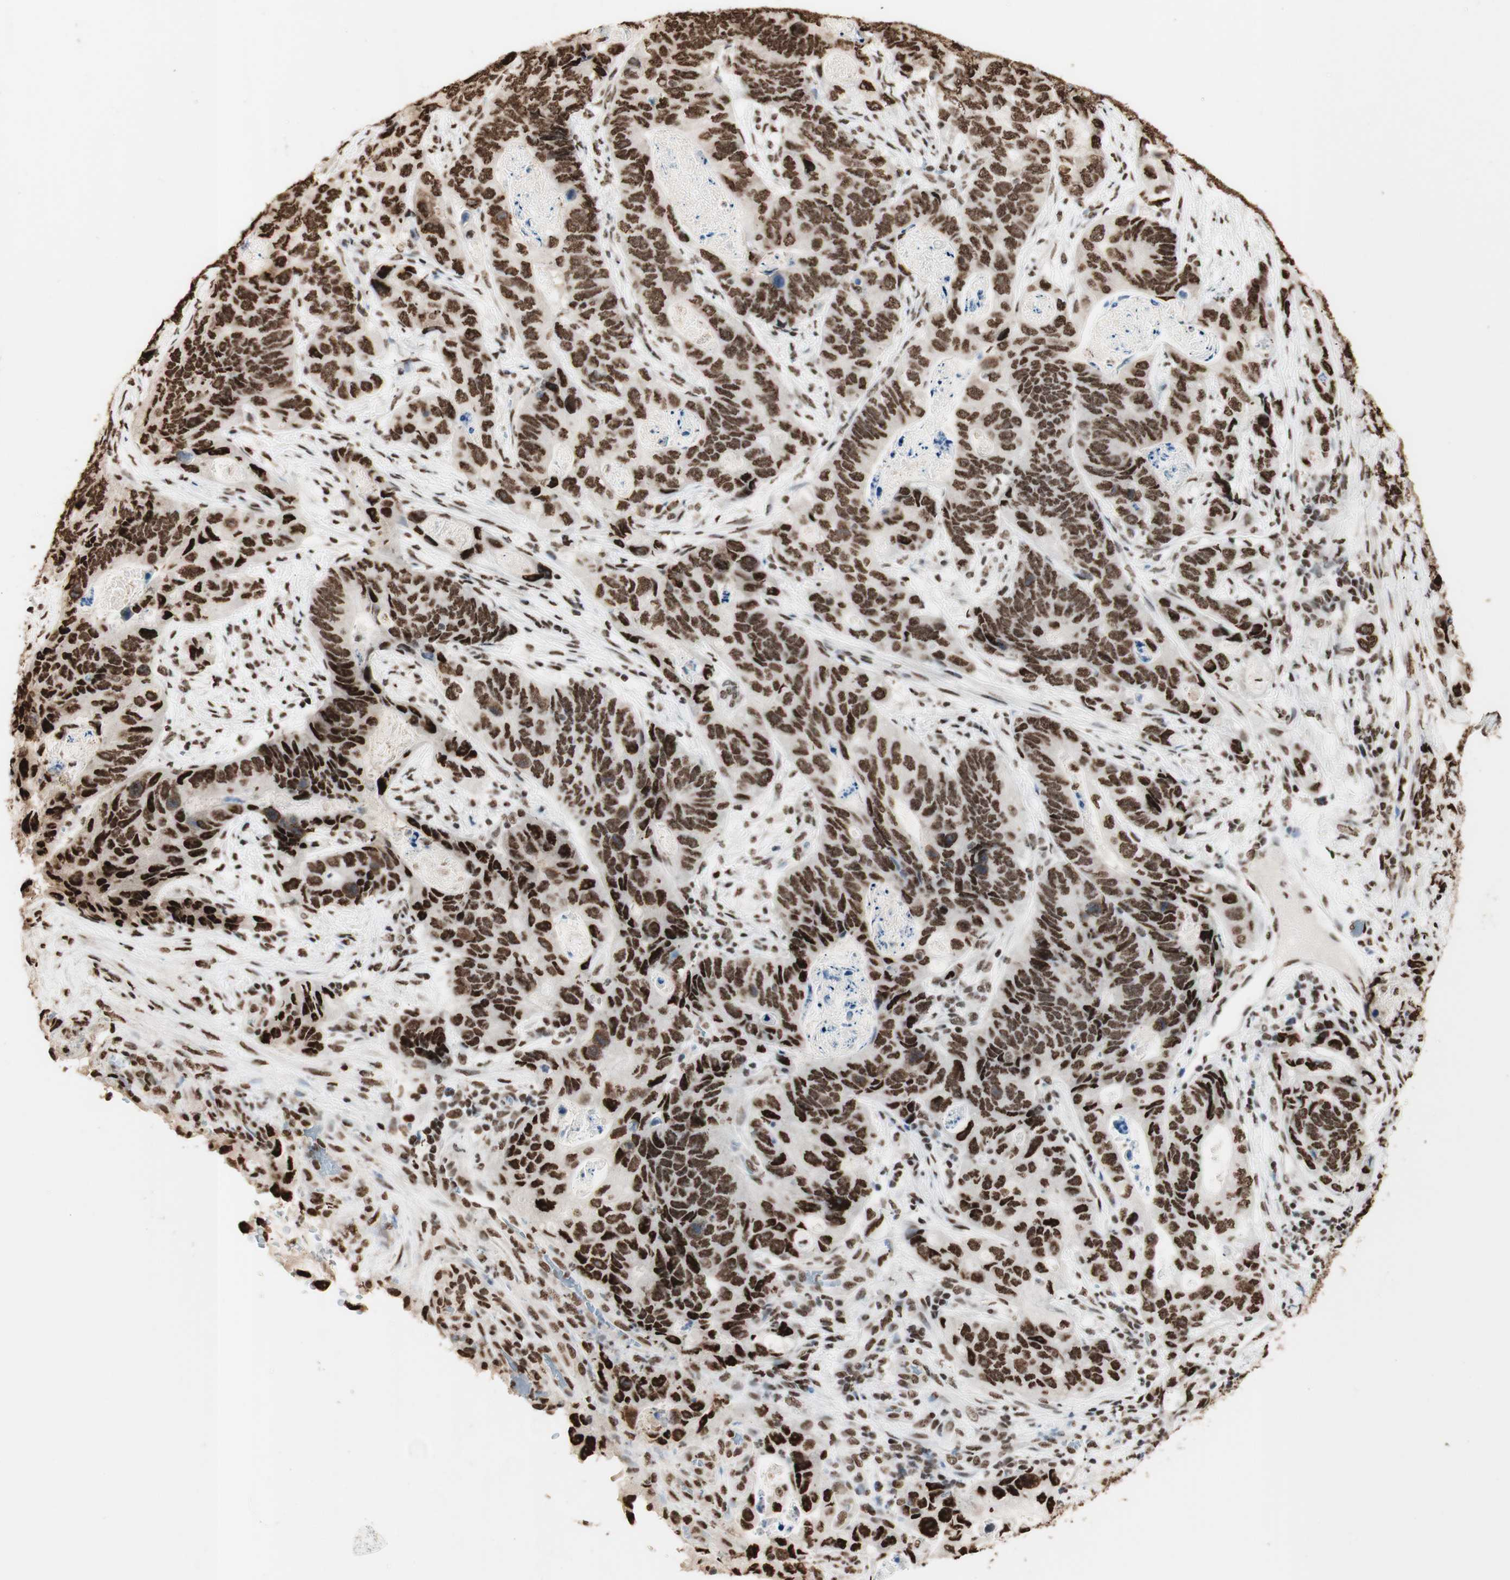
{"staining": {"intensity": "strong", "quantity": ">75%", "location": "nuclear"}, "tissue": "stomach cancer", "cell_type": "Tumor cells", "image_type": "cancer", "snomed": [{"axis": "morphology", "description": "Adenocarcinoma, NOS"}, {"axis": "topography", "description": "Stomach"}], "caption": "Stomach adenocarcinoma tissue displays strong nuclear positivity in about >75% of tumor cells, visualized by immunohistochemistry.", "gene": "HNRNPA2B1", "patient": {"sex": "female", "age": 89}}